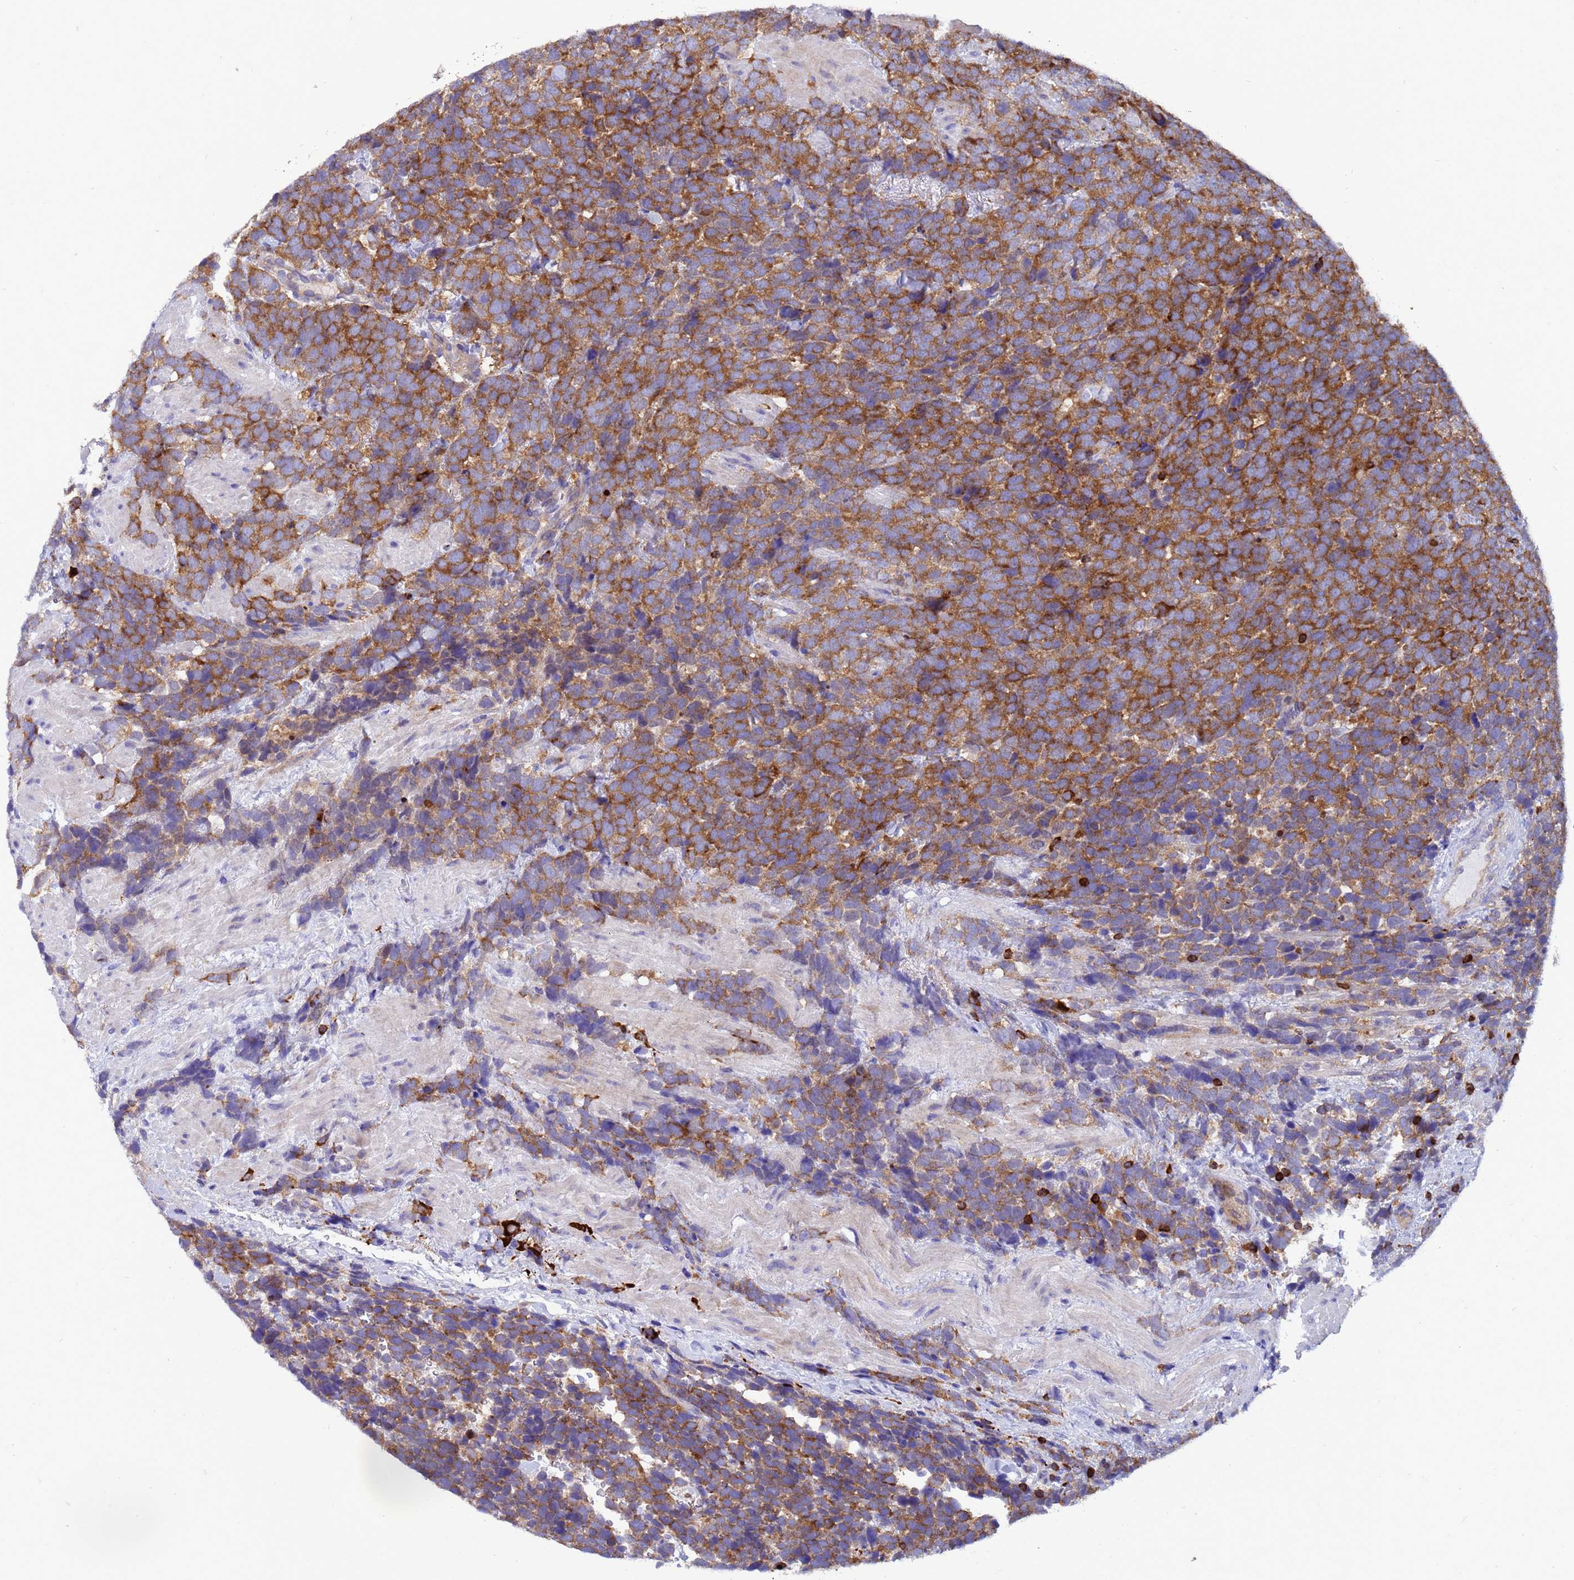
{"staining": {"intensity": "moderate", "quantity": ">75%", "location": "cytoplasmic/membranous"}, "tissue": "urothelial cancer", "cell_type": "Tumor cells", "image_type": "cancer", "snomed": [{"axis": "morphology", "description": "Urothelial carcinoma, High grade"}, {"axis": "topography", "description": "Urinary bladder"}], "caption": "Urothelial cancer stained for a protein demonstrates moderate cytoplasmic/membranous positivity in tumor cells.", "gene": "EZR", "patient": {"sex": "female", "age": 82}}